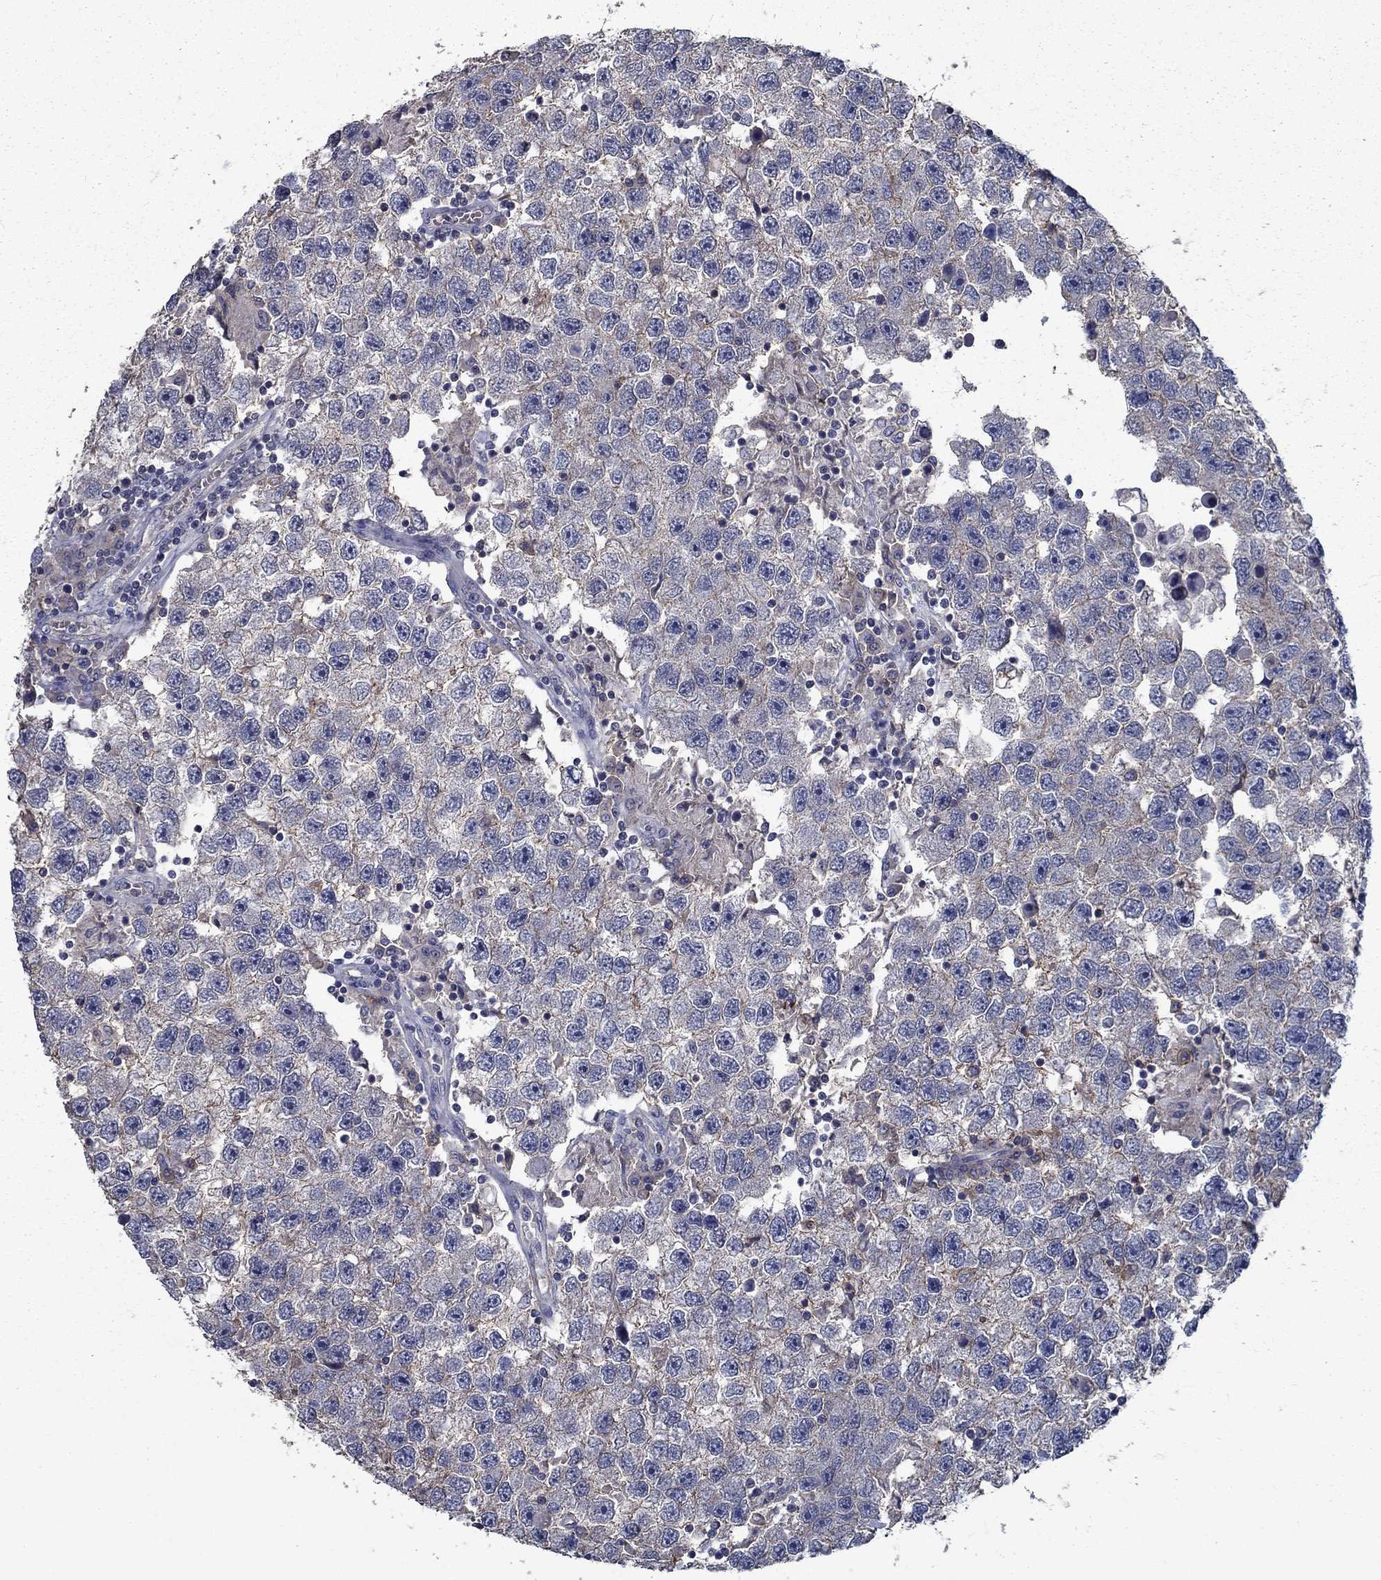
{"staining": {"intensity": "weak", "quantity": "25%-75%", "location": "cytoplasmic/membranous"}, "tissue": "testis cancer", "cell_type": "Tumor cells", "image_type": "cancer", "snomed": [{"axis": "morphology", "description": "Seminoma, NOS"}, {"axis": "topography", "description": "Testis"}], "caption": "Testis seminoma stained with a brown dye reveals weak cytoplasmic/membranous positive positivity in about 25%-75% of tumor cells.", "gene": "SLC44A1", "patient": {"sex": "male", "age": 26}}